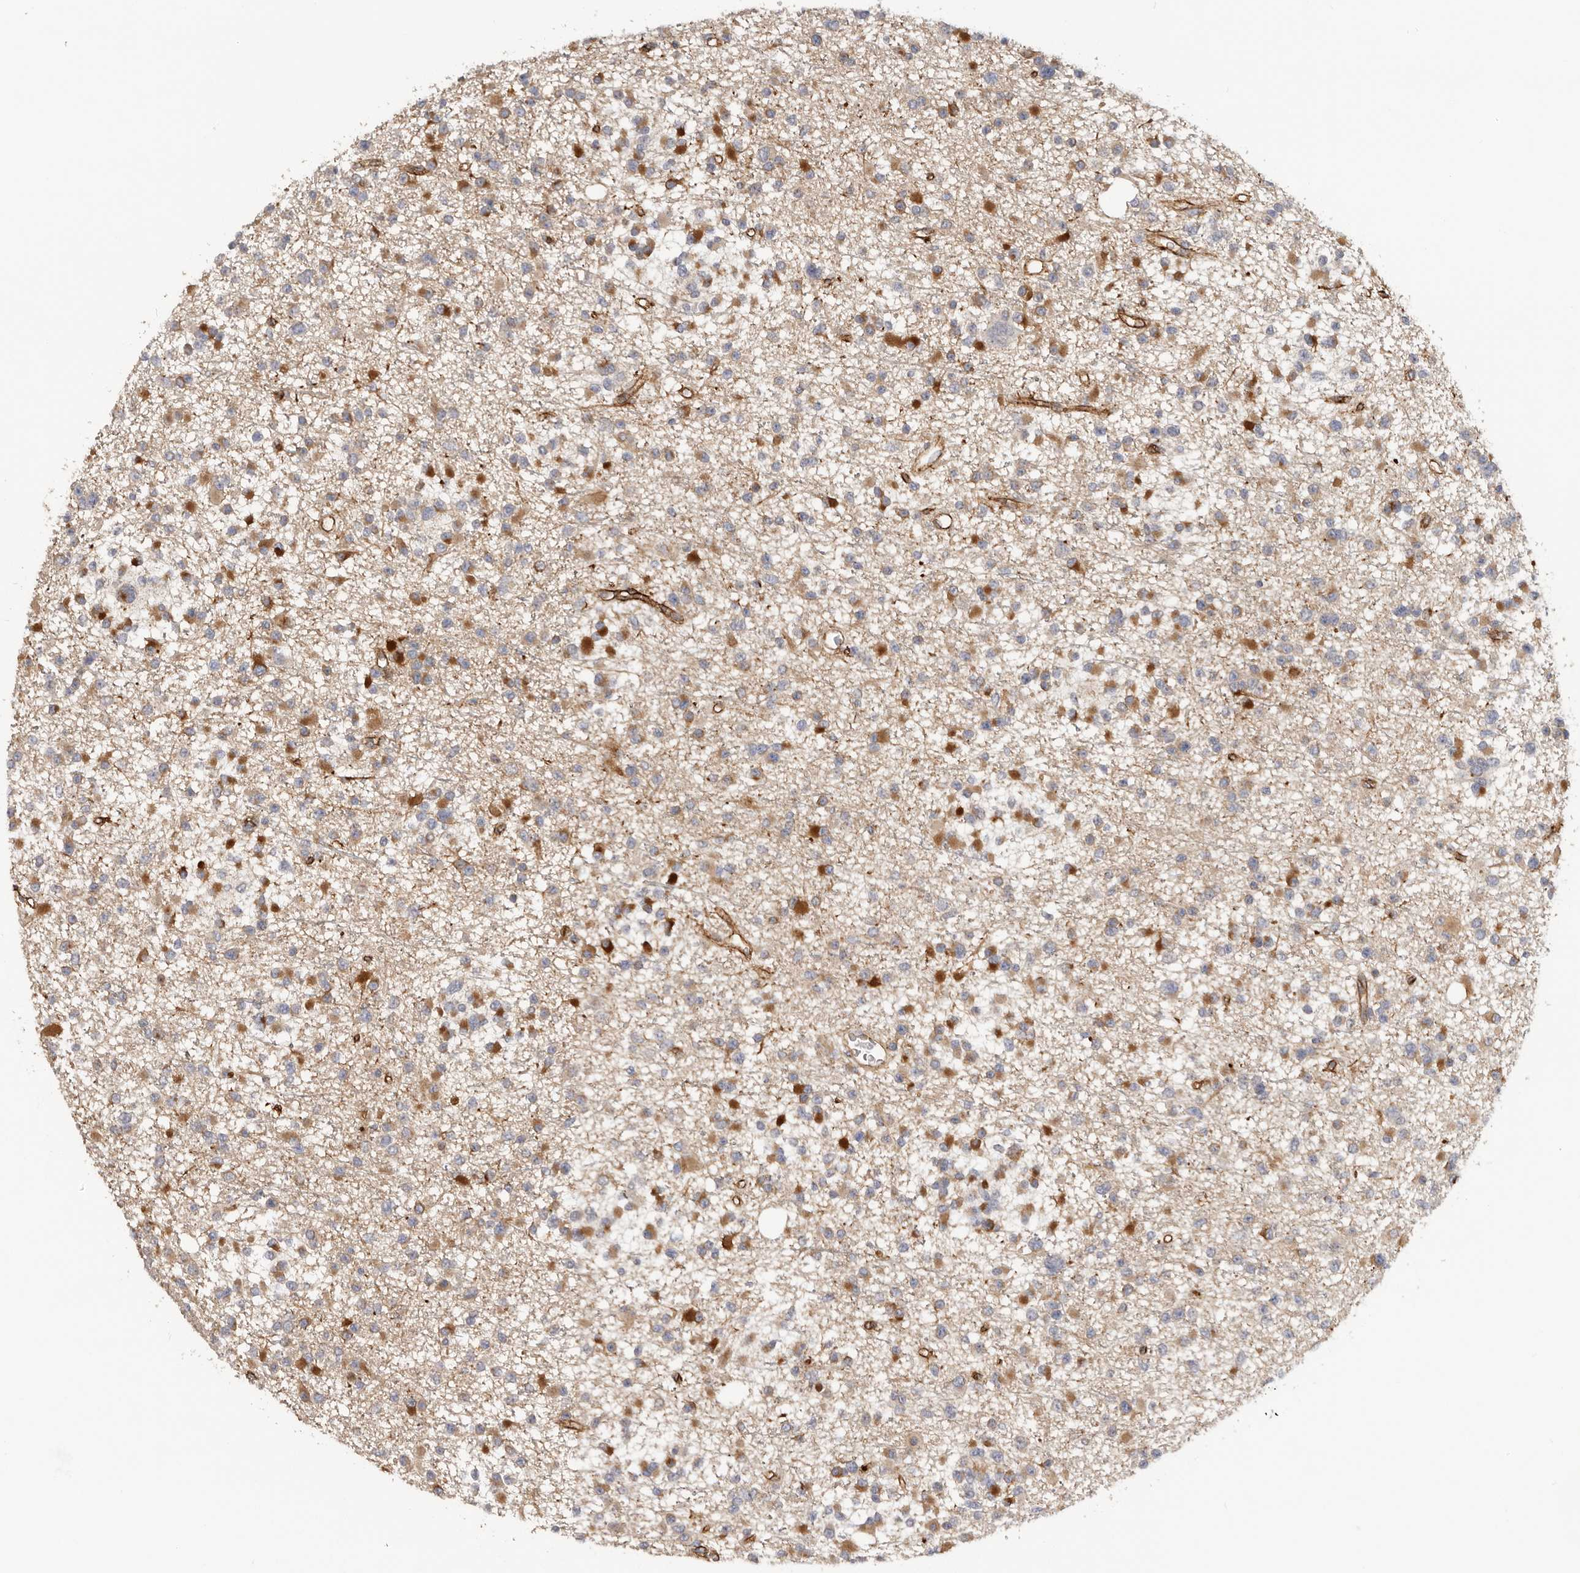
{"staining": {"intensity": "moderate", "quantity": ">75%", "location": "cytoplasmic/membranous"}, "tissue": "glioma", "cell_type": "Tumor cells", "image_type": "cancer", "snomed": [{"axis": "morphology", "description": "Glioma, malignant, Low grade"}, {"axis": "topography", "description": "Brain"}], "caption": "High-magnification brightfield microscopy of glioma stained with DAB (3,3'-diaminobenzidine) (brown) and counterstained with hematoxylin (blue). tumor cells exhibit moderate cytoplasmic/membranous staining is appreciated in about>75% of cells. (brown staining indicates protein expression, while blue staining denotes nuclei).", "gene": "TFRC", "patient": {"sex": "female", "age": 22}}